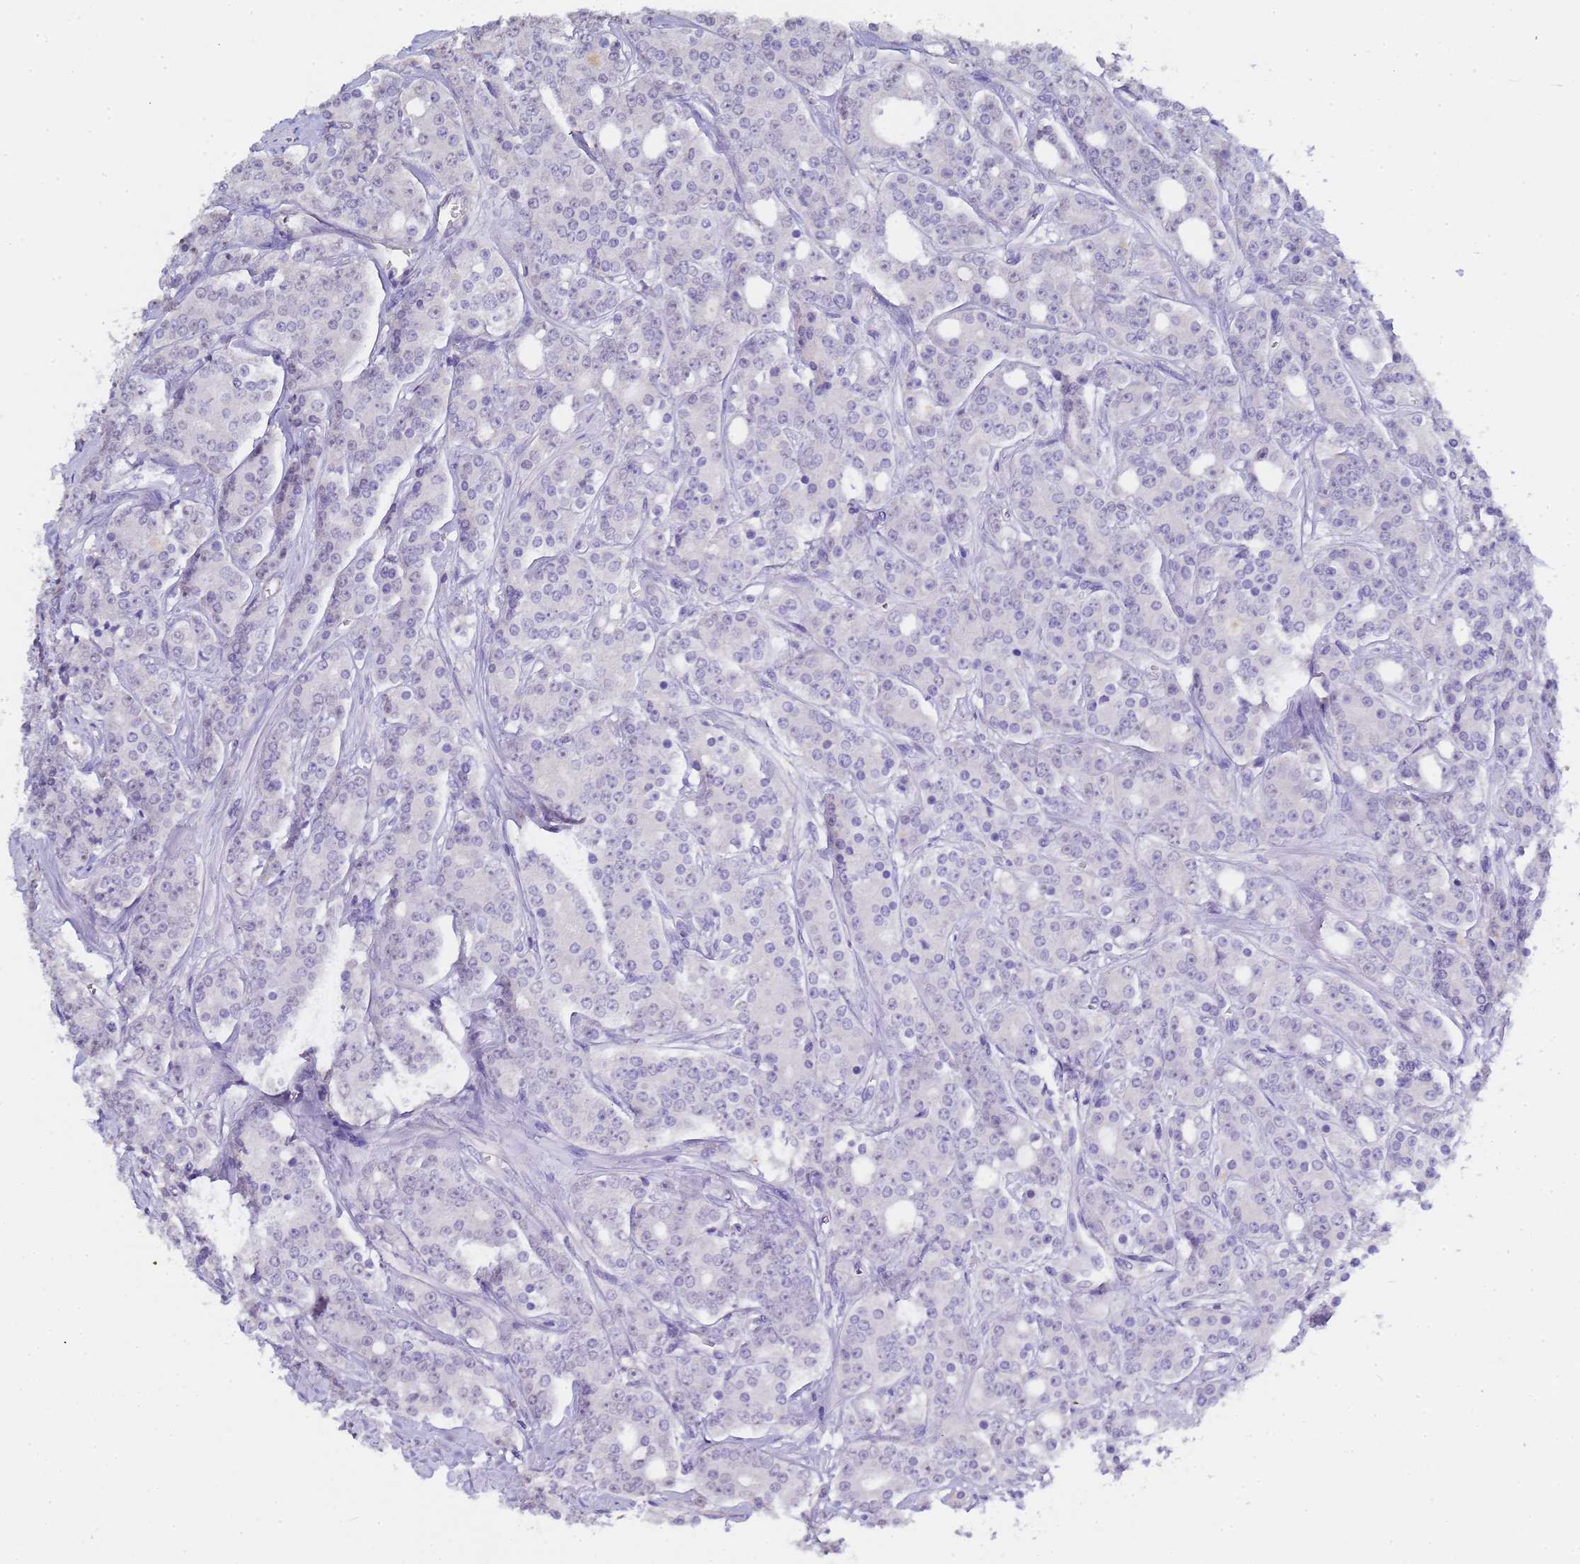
{"staining": {"intensity": "negative", "quantity": "none", "location": "none"}, "tissue": "prostate cancer", "cell_type": "Tumor cells", "image_type": "cancer", "snomed": [{"axis": "morphology", "description": "Adenocarcinoma, High grade"}, {"axis": "topography", "description": "Prostate"}], "caption": "High magnification brightfield microscopy of prostate cancer (adenocarcinoma (high-grade)) stained with DAB (3,3'-diaminobenzidine) (brown) and counterstained with hematoxylin (blue): tumor cells show no significant positivity.", "gene": "CTRC", "patient": {"sex": "male", "age": 62}}